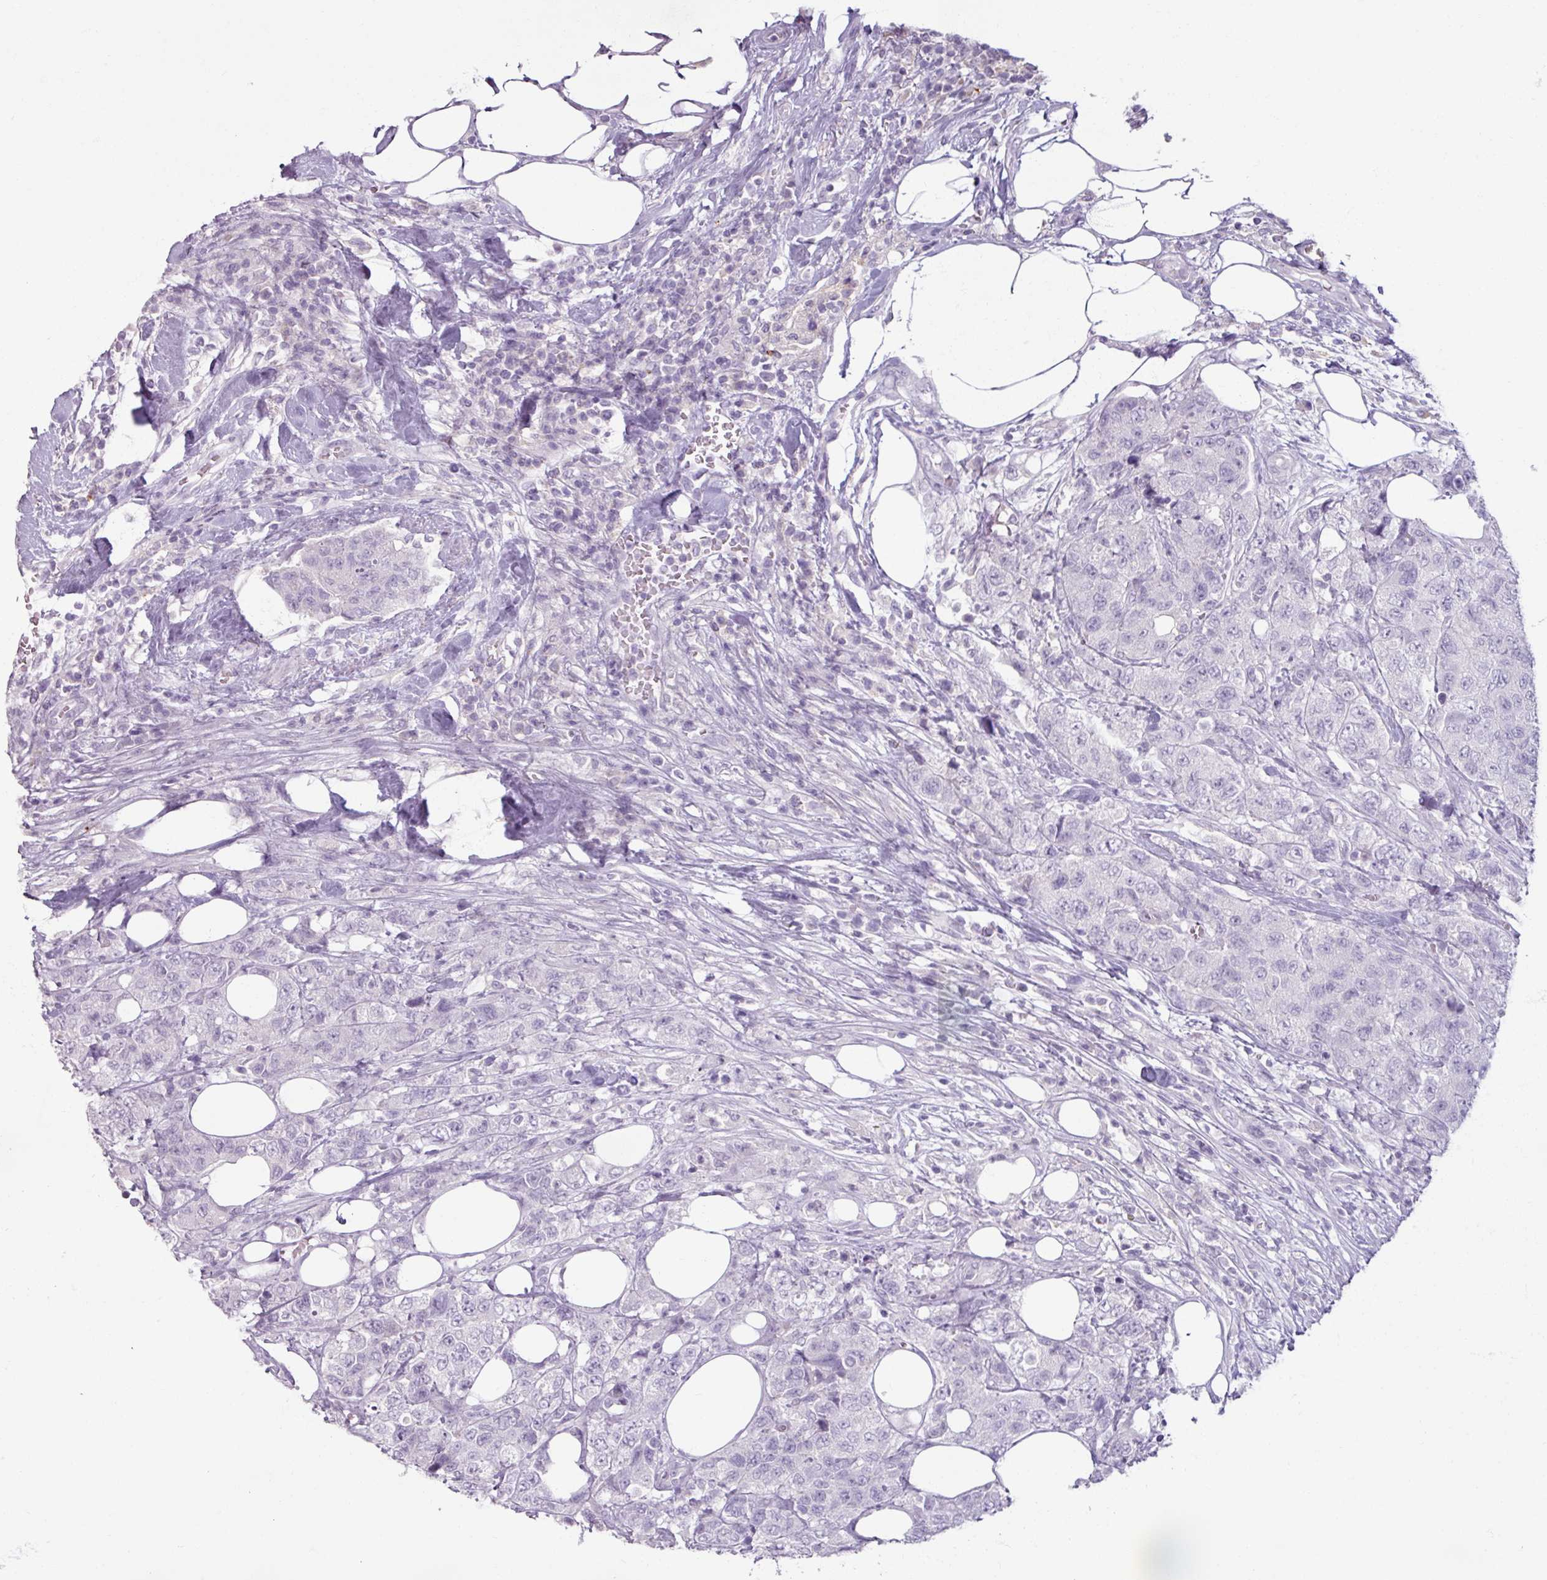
{"staining": {"intensity": "negative", "quantity": "none", "location": "none"}, "tissue": "urothelial cancer", "cell_type": "Tumor cells", "image_type": "cancer", "snomed": [{"axis": "morphology", "description": "Urothelial carcinoma, High grade"}, {"axis": "topography", "description": "Urinary bladder"}], "caption": "This micrograph is of urothelial carcinoma (high-grade) stained with immunohistochemistry (IHC) to label a protein in brown with the nuclei are counter-stained blue. There is no staining in tumor cells.", "gene": "SLC27A5", "patient": {"sex": "female", "age": 78}}